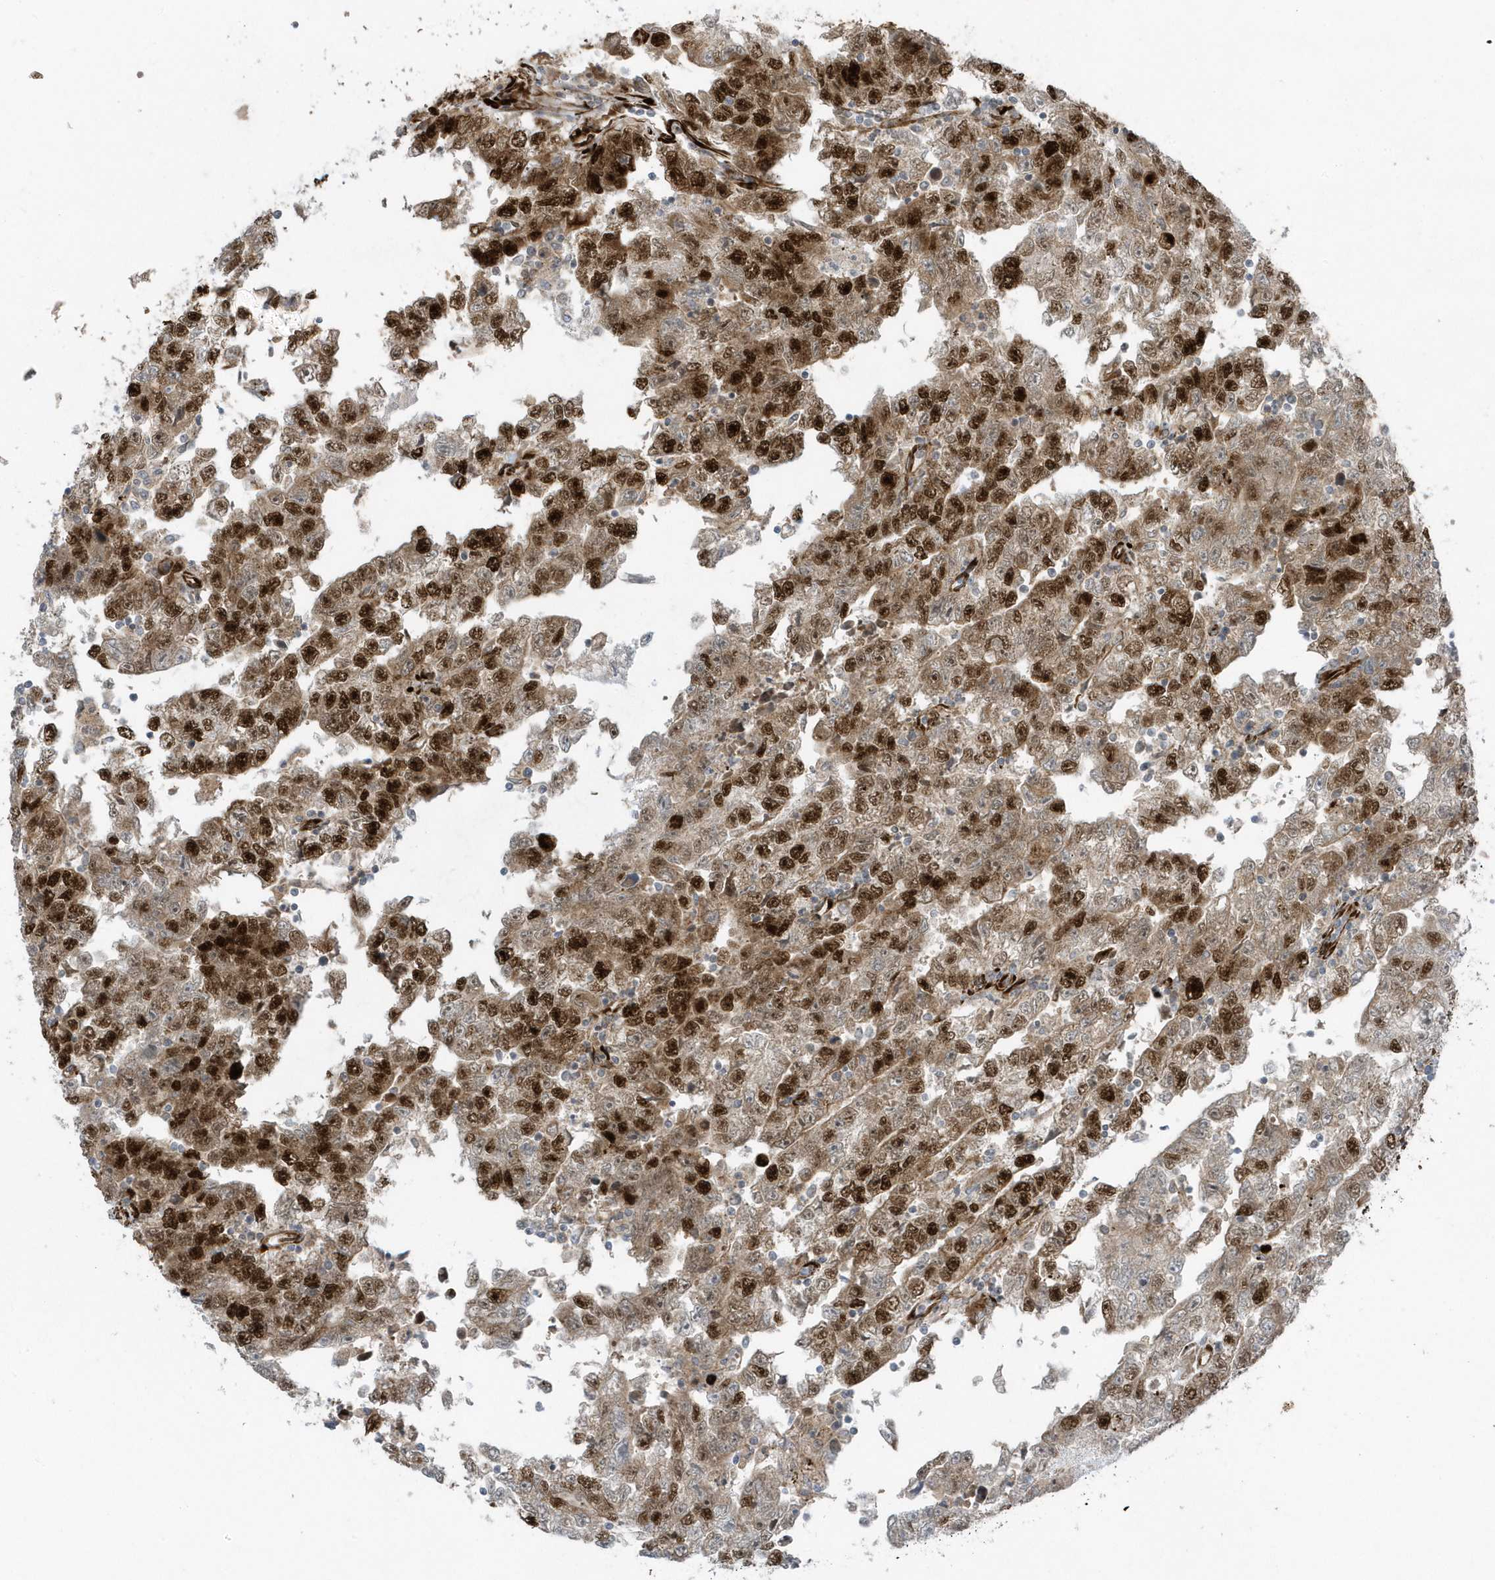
{"staining": {"intensity": "strong", "quantity": "25%-75%", "location": "nuclear"}, "tissue": "testis cancer", "cell_type": "Tumor cells", "image_type": "cancer", "snomed": [{"axis": "morphology", "description": "Carcinoma, Embryonal, NOS"}, {"axis": "topography", "description": "Testis"}], "caption": "Testis cancer (embryonal carcinoma) was stained to show a protein in brown. There is high levels of strong nuclear staining in approximately 25%-75% of tumor cells.", "gene": "FAM98A", "patient": {"sex": "male", "age": 25}}